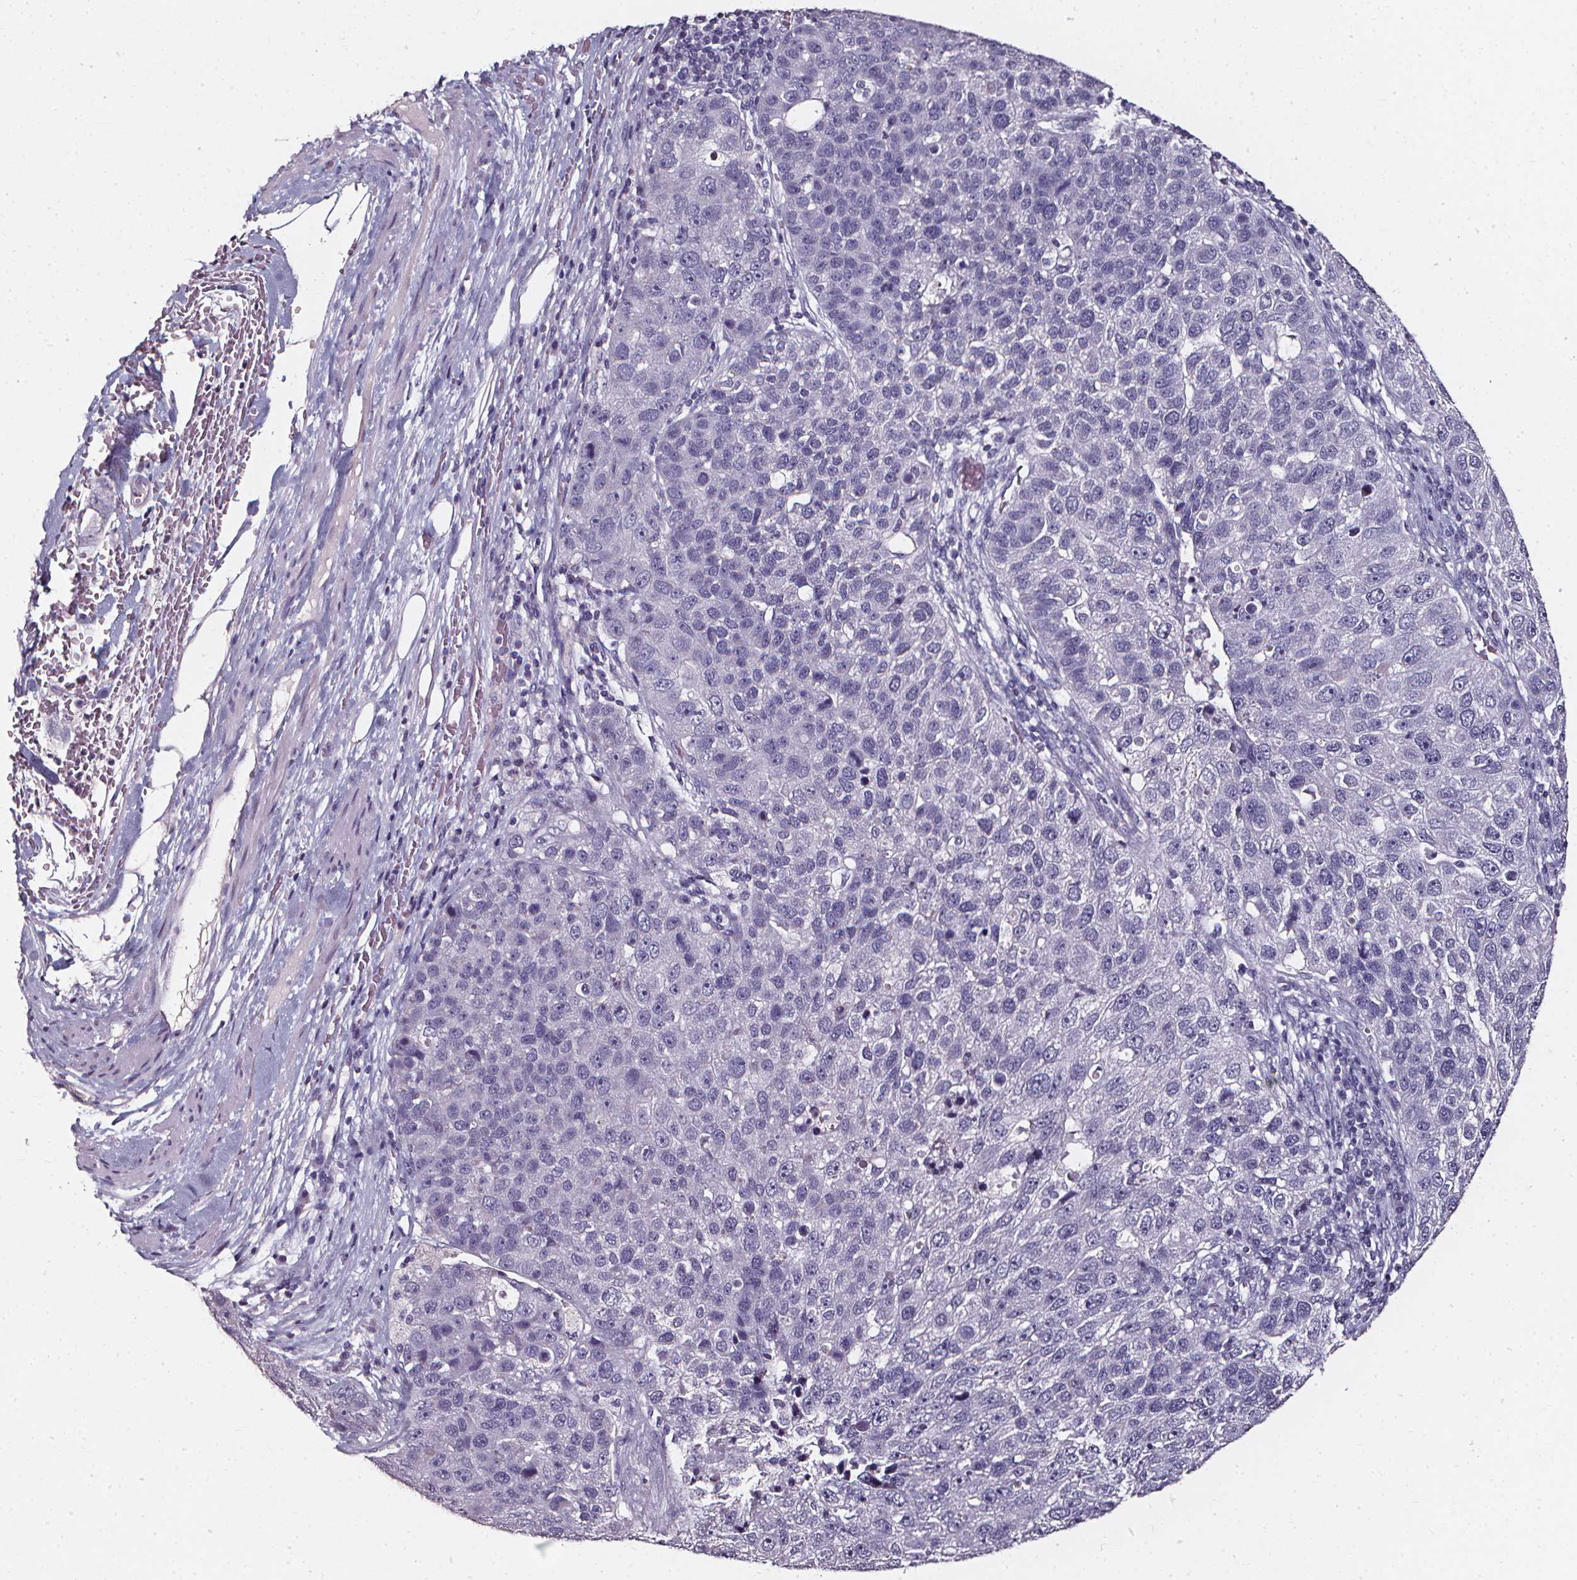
{"staining": {"intensity": "negative", "quantity": "none", "location": "none"}, "tissue": "pancreatic cancer", "cell_type": "Tumor cells", "image_type": "cancer", "snomed": [{"axis": "morphology", "description": "Adenocarcinoma, NOS"}, {"axis": "topography", "description": "Pancreas"}], "caption": "Immunohistochemical staining of human pancreatic adenocarcinoma exhibits no significant staining in tumor cells.", "gene": "DEFA5", "patient": {"sex": "female", "age": 61}}